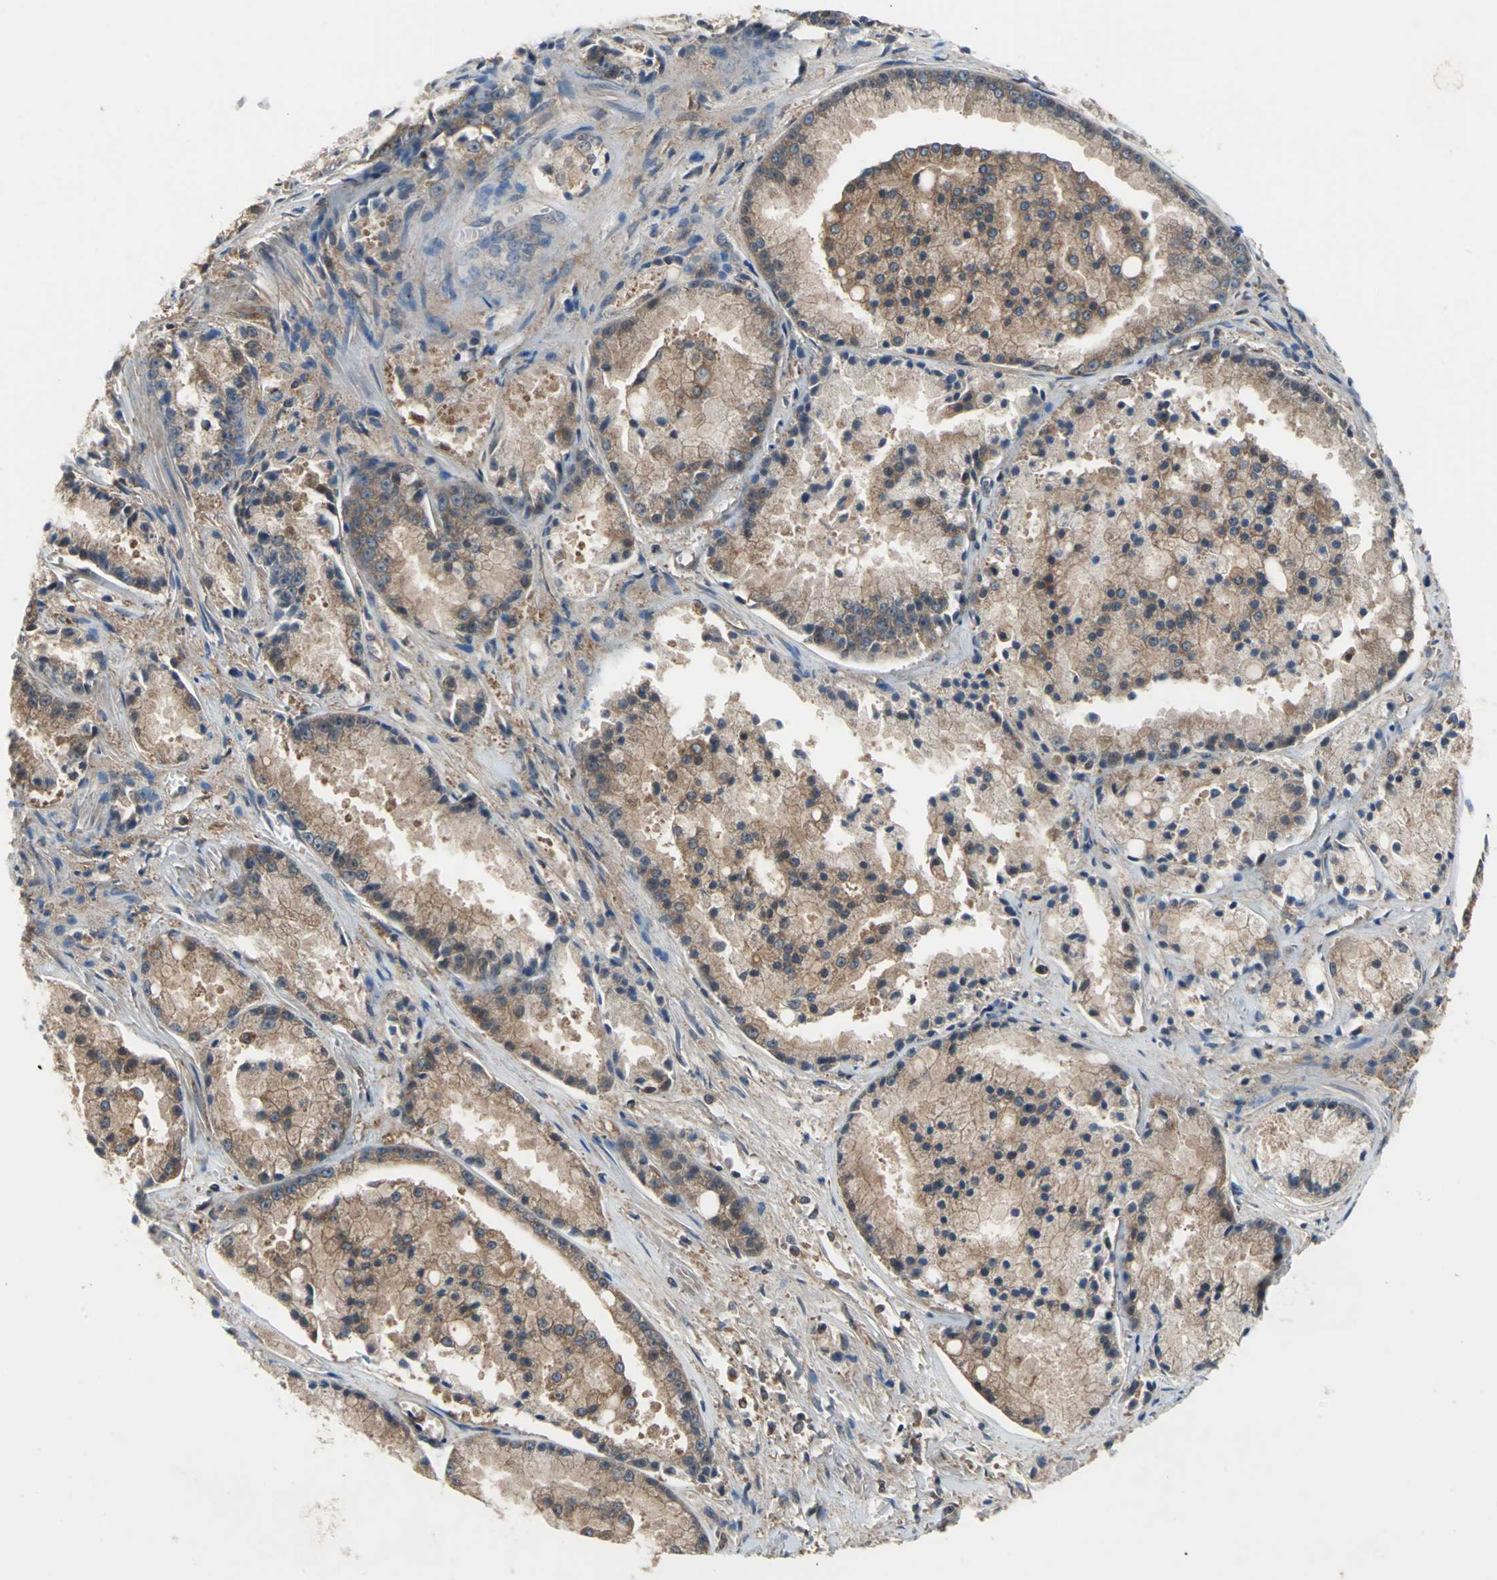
{"staining": {"intensity": "moderate", "quantity": ">75%", "location": "cytoplasmic/membranous"}, "tissue": "prostate cancer", "cell_type": "Tumor cells", "image_type": "cancer", "snomed": [{"axis": "morphology", "description": "Adenocarcinoma, Low grade"}, {"axis": "topography", "description": "Prostate"}], "caption": "Brown immunohistochemical staining in prostate low-grade adenocarcinoma displays moderate cytoplasmic/membranous staining in approximately >75% of tumor cells. (IHC, brightfield microscopy, high magnification).", "gene": "CAPN1", "patient": {"sex": "male", "age": 64}}